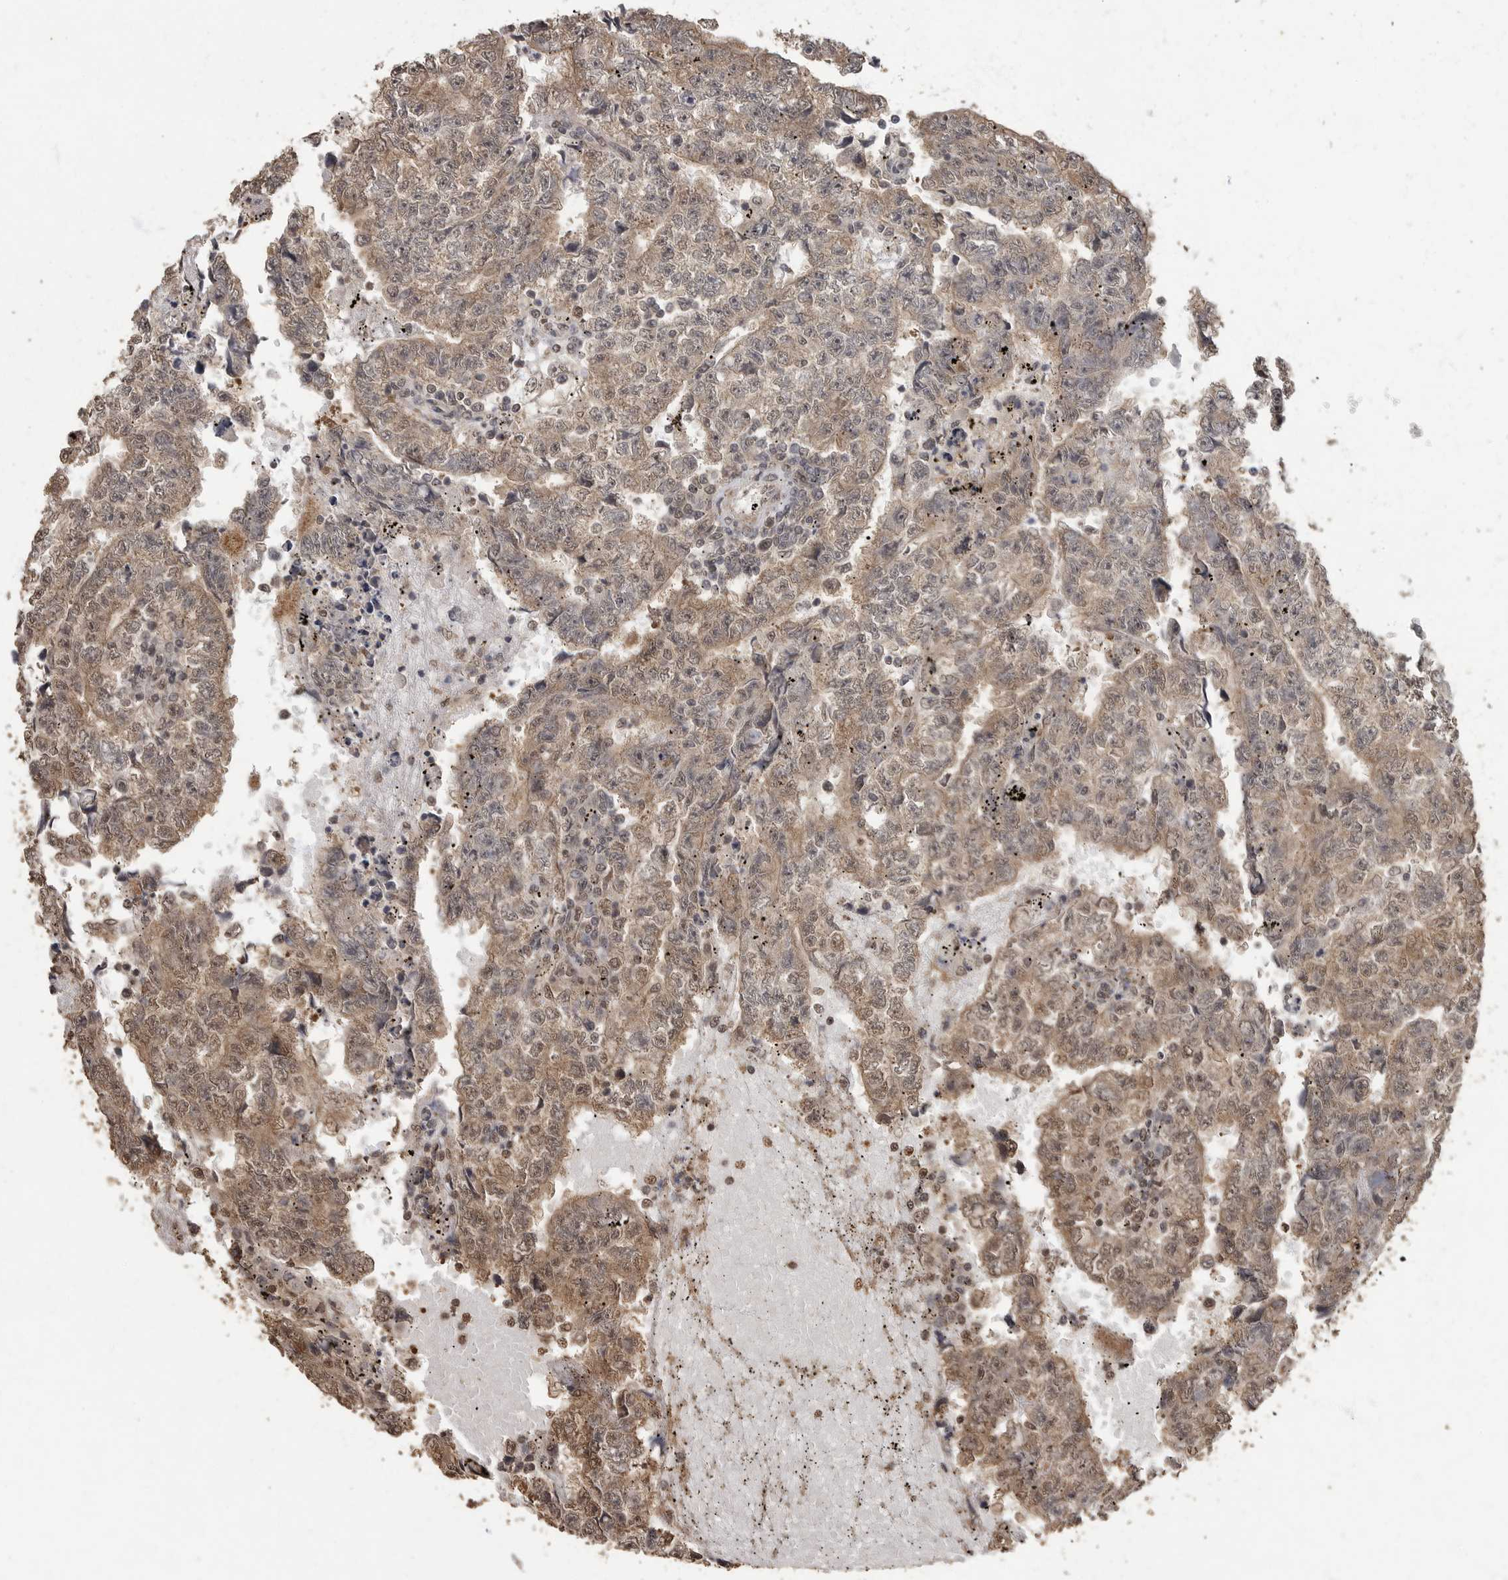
{"staining": {"intensity": "moderate", "quantity": ">75%", "location": "cytoplasmic/membranous,nuclear"}, "tissue": "testis cancer", "cell_type": "Tumor cells", "image_type": "cancer", "snomed": [{"axis": "morphology", "description": "Carcinoma, Embryonal, NOS"}, {"axis": "topography", "description": "Testis"}], "caption": "About >75% of tumor cells in embryonal carcinoma (testis) exhibit moderate cytoplasmic/membranous and nuclear protein positivity as visualized by brown immunohistochemical staining.", "gene": "MAFG", "patient": {"sex": "male", "age": 25}}